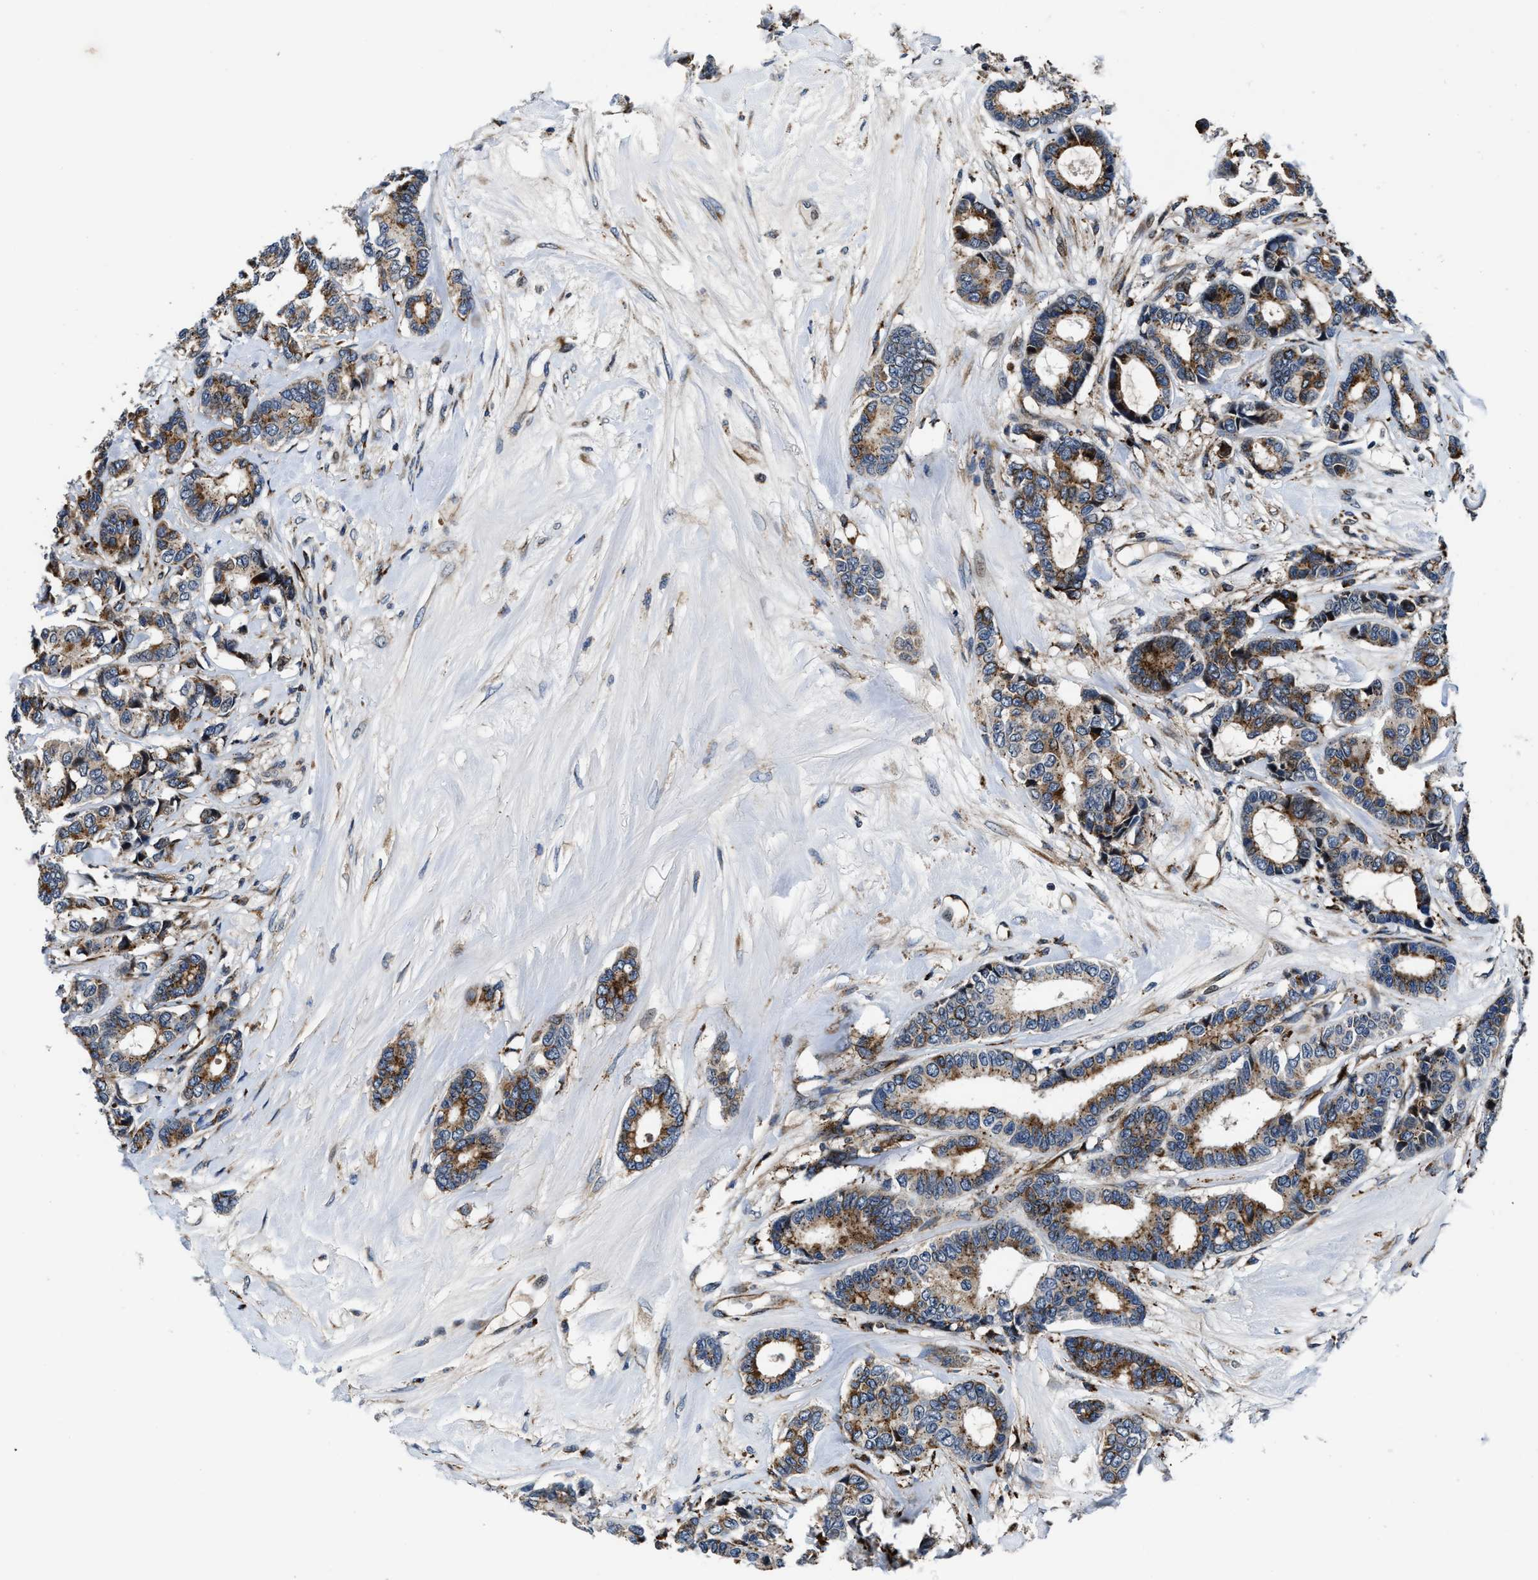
{"staining": {"intensity": "moderate", "quantity": ">75%", "location": "cytoplasmic/membranous"}, "tissue": "breast cancer", "cell_type": "Tumor cells", "image_type": "cancer", "snomed": [{"axis": "morphology", "description": "Duct carcinoma"}, {"axis": "topography", "description": "Breast"}], "caption": "Breast cancer (invasive ductal carcinoma) stained with DAB (3,3'-diaminobenzidine) immunohistochemistry (IHC) reveals medium levels of moderate cytoplasmic/membranous expression in approximately >75% of tumor cells. Using DAB (brown) and hematoxylin (blue) stains, captured at high magnification using brightfield microscopy.", "gene": "C2orf66", "patient": {"sex": "female", "age": 87}}